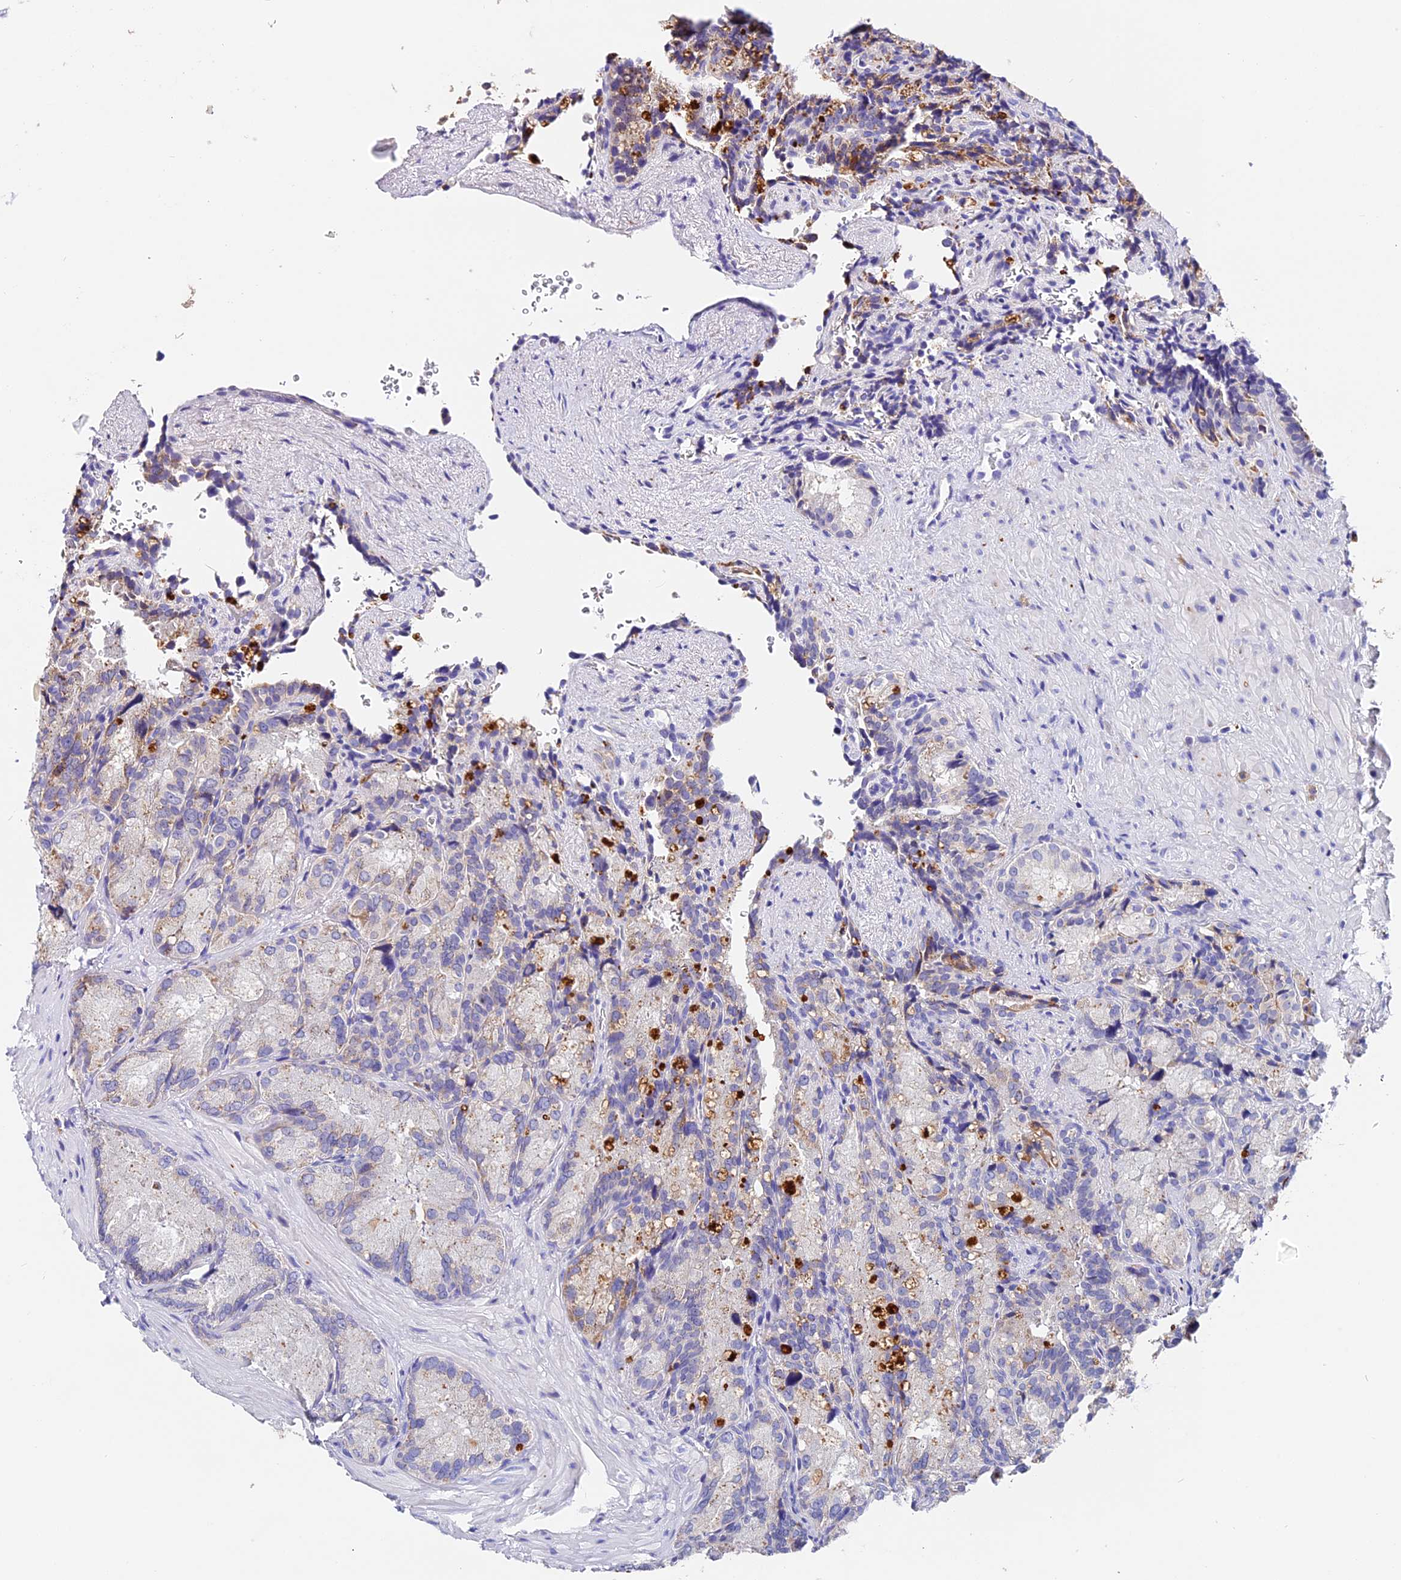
{"staining": {"intensity": "moderate", "quantity": "<25%", "location": "cytoplasmic/membranous"}, "tissue": "seminal vesicle", "cell_type": "Glandular cells", "image_type": "normal", "snomed": [{"axis": "morphology", "description": "Normal tissue, NOS"}, {"axis": "topography", "description": "Seminal veicle"}], "caption": "Glandular cells show low levels of moderate cytoplasmic/membranous positivity in about <25% of cells in unremarkable seminal vesicle. (IHC, brightfield microscopy, high magnification).", "gene": "LYPD6", "patient": {"sex": "male", "age": 62}}